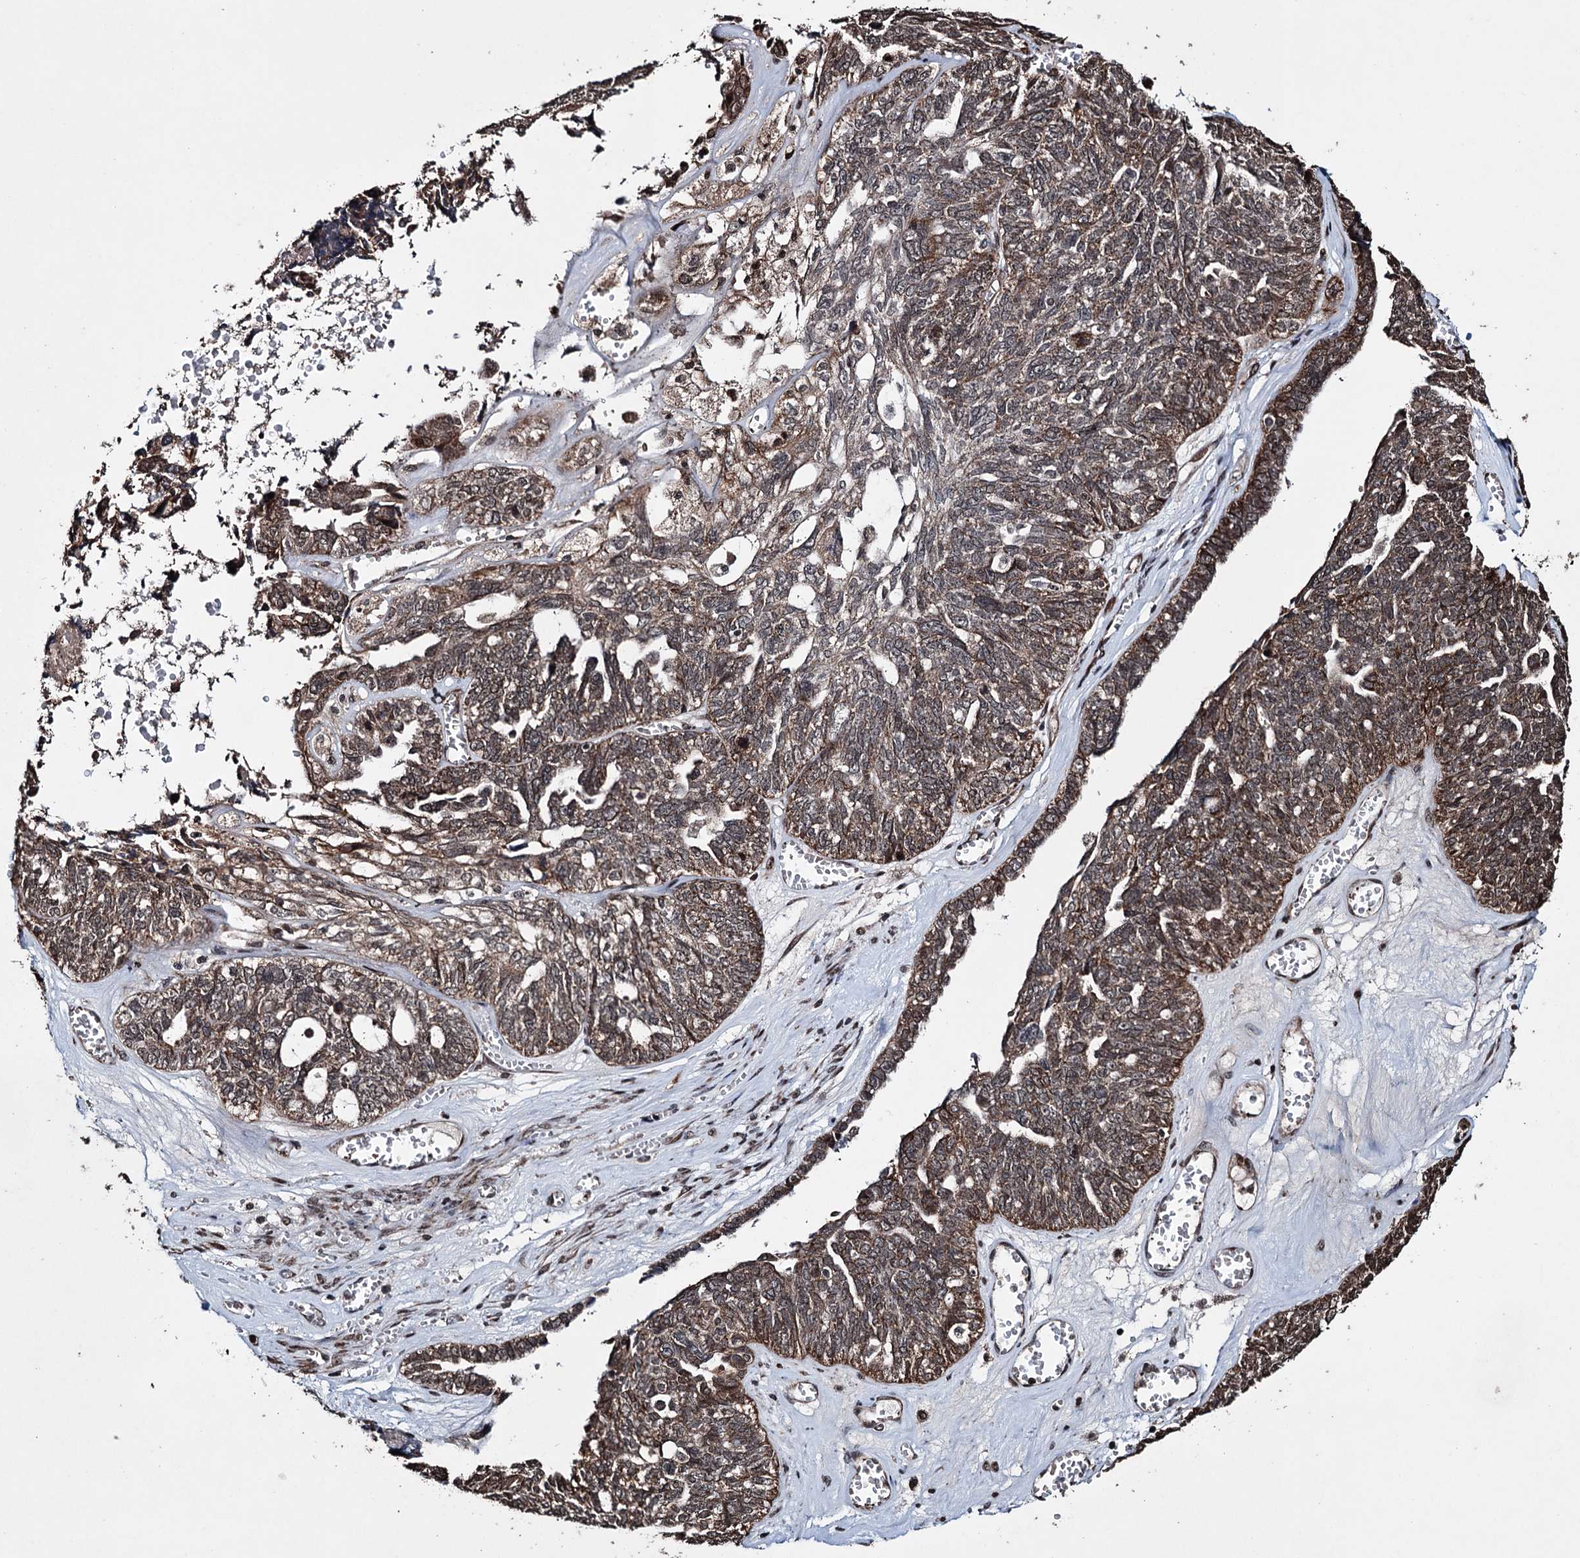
{"staining": {"intensity": "moderate", "quantity": ">75%", "location": "cytoplasmic/membranous,nuclear"}, "tissue": "ovarian cancer", "cell_type": "Tumor cells", "image_type": "cancer", "snomed": [{"axis": "morphology", "description": "Cystadenocarcinoma, serous, NOS"}, {"axis": "topography", "description": "Ovary"}], "caption": "An image of ovarian cancer (serous cystadenocarcinoma) stained for a protein shows moderate cytoplasmic/membranous and nuclear brown staining in tumor cells. The protein is stained brown, and the nuclei are stained in blue (DAB IHC with brightfield microscopy, high magnification).", "gene": "EYA4", "patient": {"sex": "female", "age": 79}}